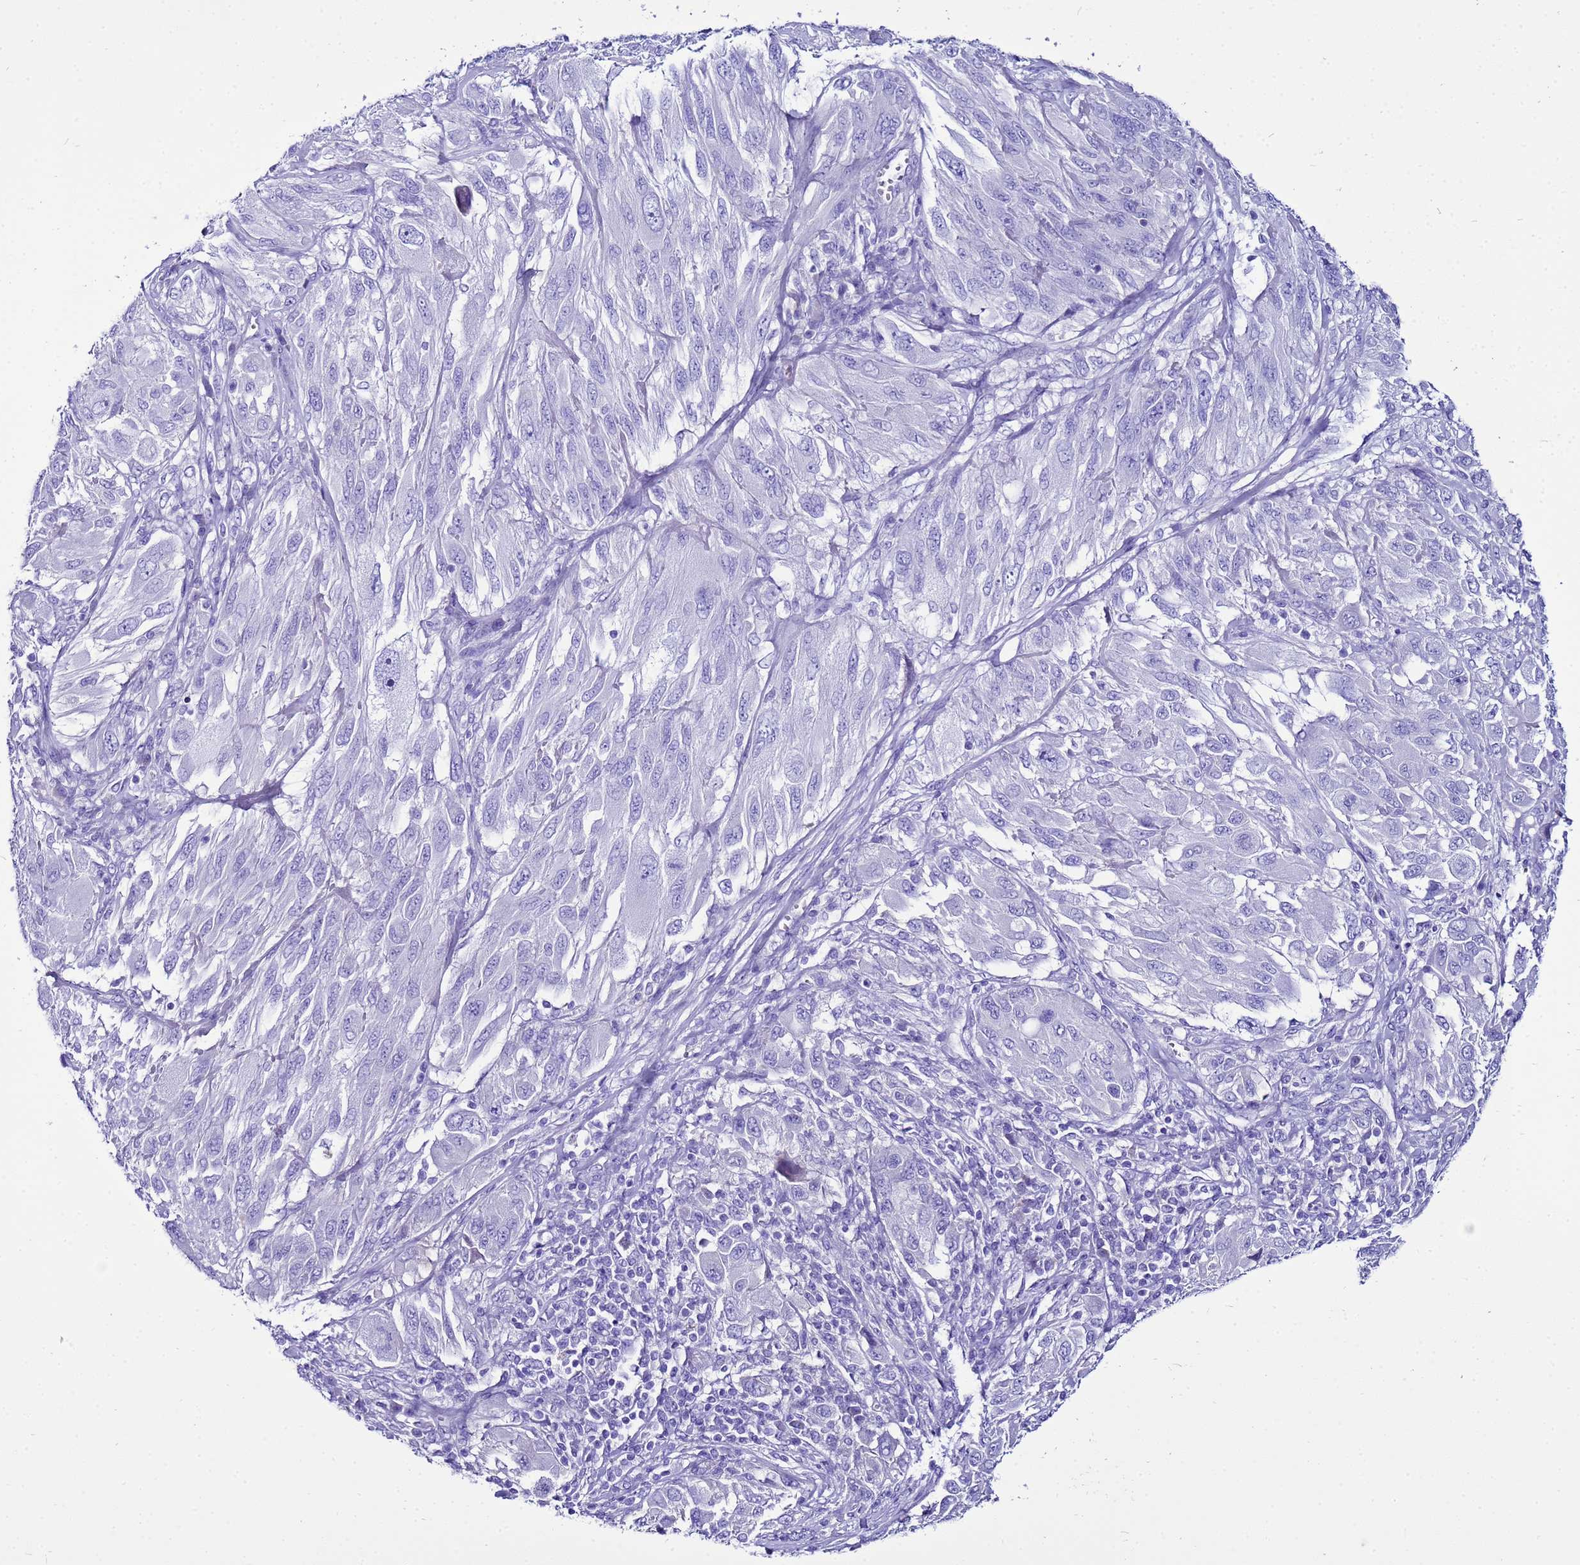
{"staining": {"intensity": "negative", "quantity": "none", "location": "none"}, "tissue": "melanoma", "cell_type": "Tumor cells", "image_type": "cancer", "snomed": [{"axis": "morphology", "description": "Malignant melanoma, NOS"}, {"axis": "topography", "description": "Skin"}], "caption": "High magnification brightfield microscopy of melanoma stained with DAB (3,3'-diaminobenzidine) (brown) and counterstained with hematoxylin (blue): tumor cells show no significant expression.", "gene": "BEST2", "patient": {"sex": "female", "age": 91}}